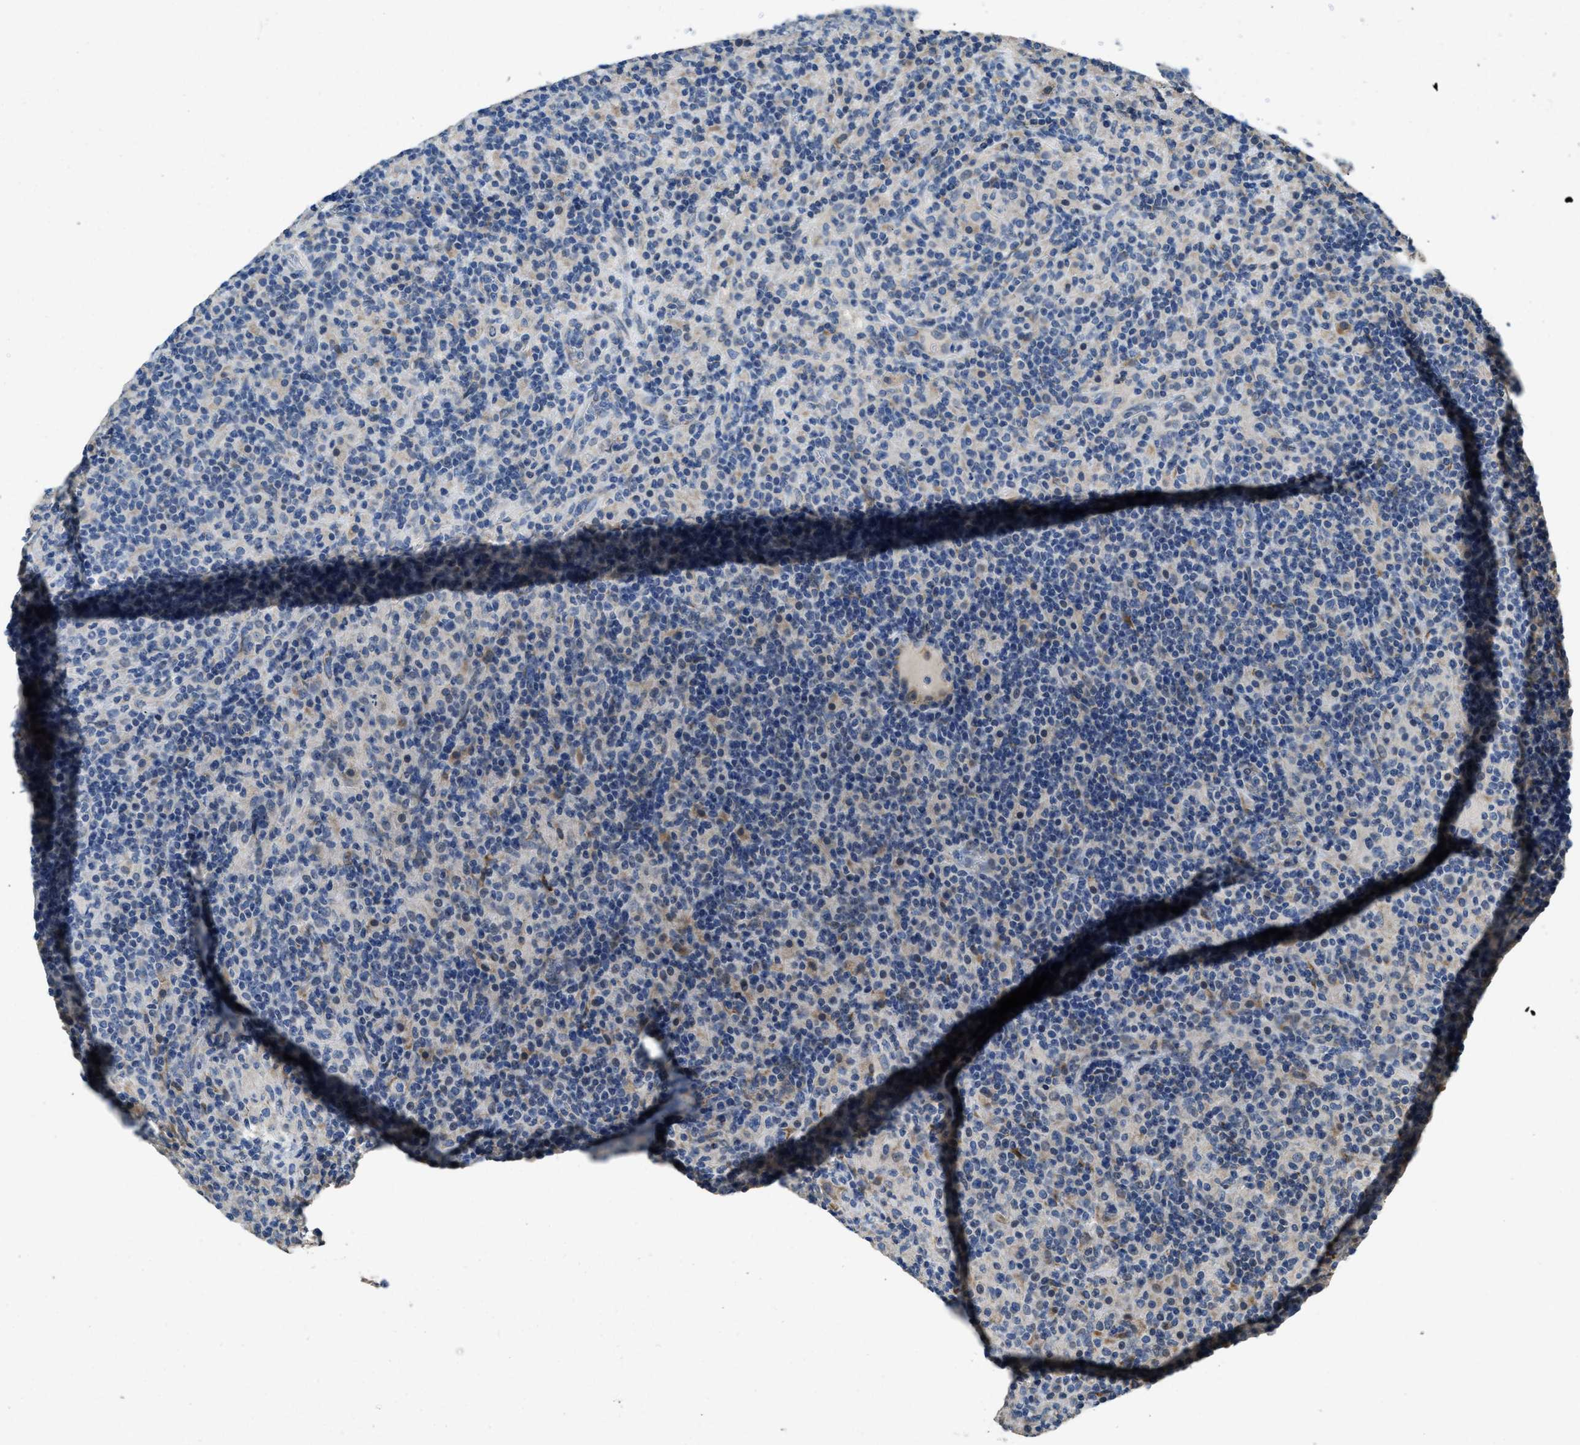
{"staining": {"intensity": "negative", "quantity": "none", "location": "none"}, "tissue": "lymphoma", "cell_type": "Tumor cells", "image_type": "cancer", "snomed": [{"axis": "morphology", "description": "Hodgkin's disease, NOS"}, {"axis": "topography", "description": "Lymph node"}], "caption": "DAB (3,3'-diaminobenzidine) immunohistochemical staining of lymphoma demonstrates no significant positivity in tumor cells.", "gene": "TMEM150A", "patient": {"sex": "male", "age": 70}}